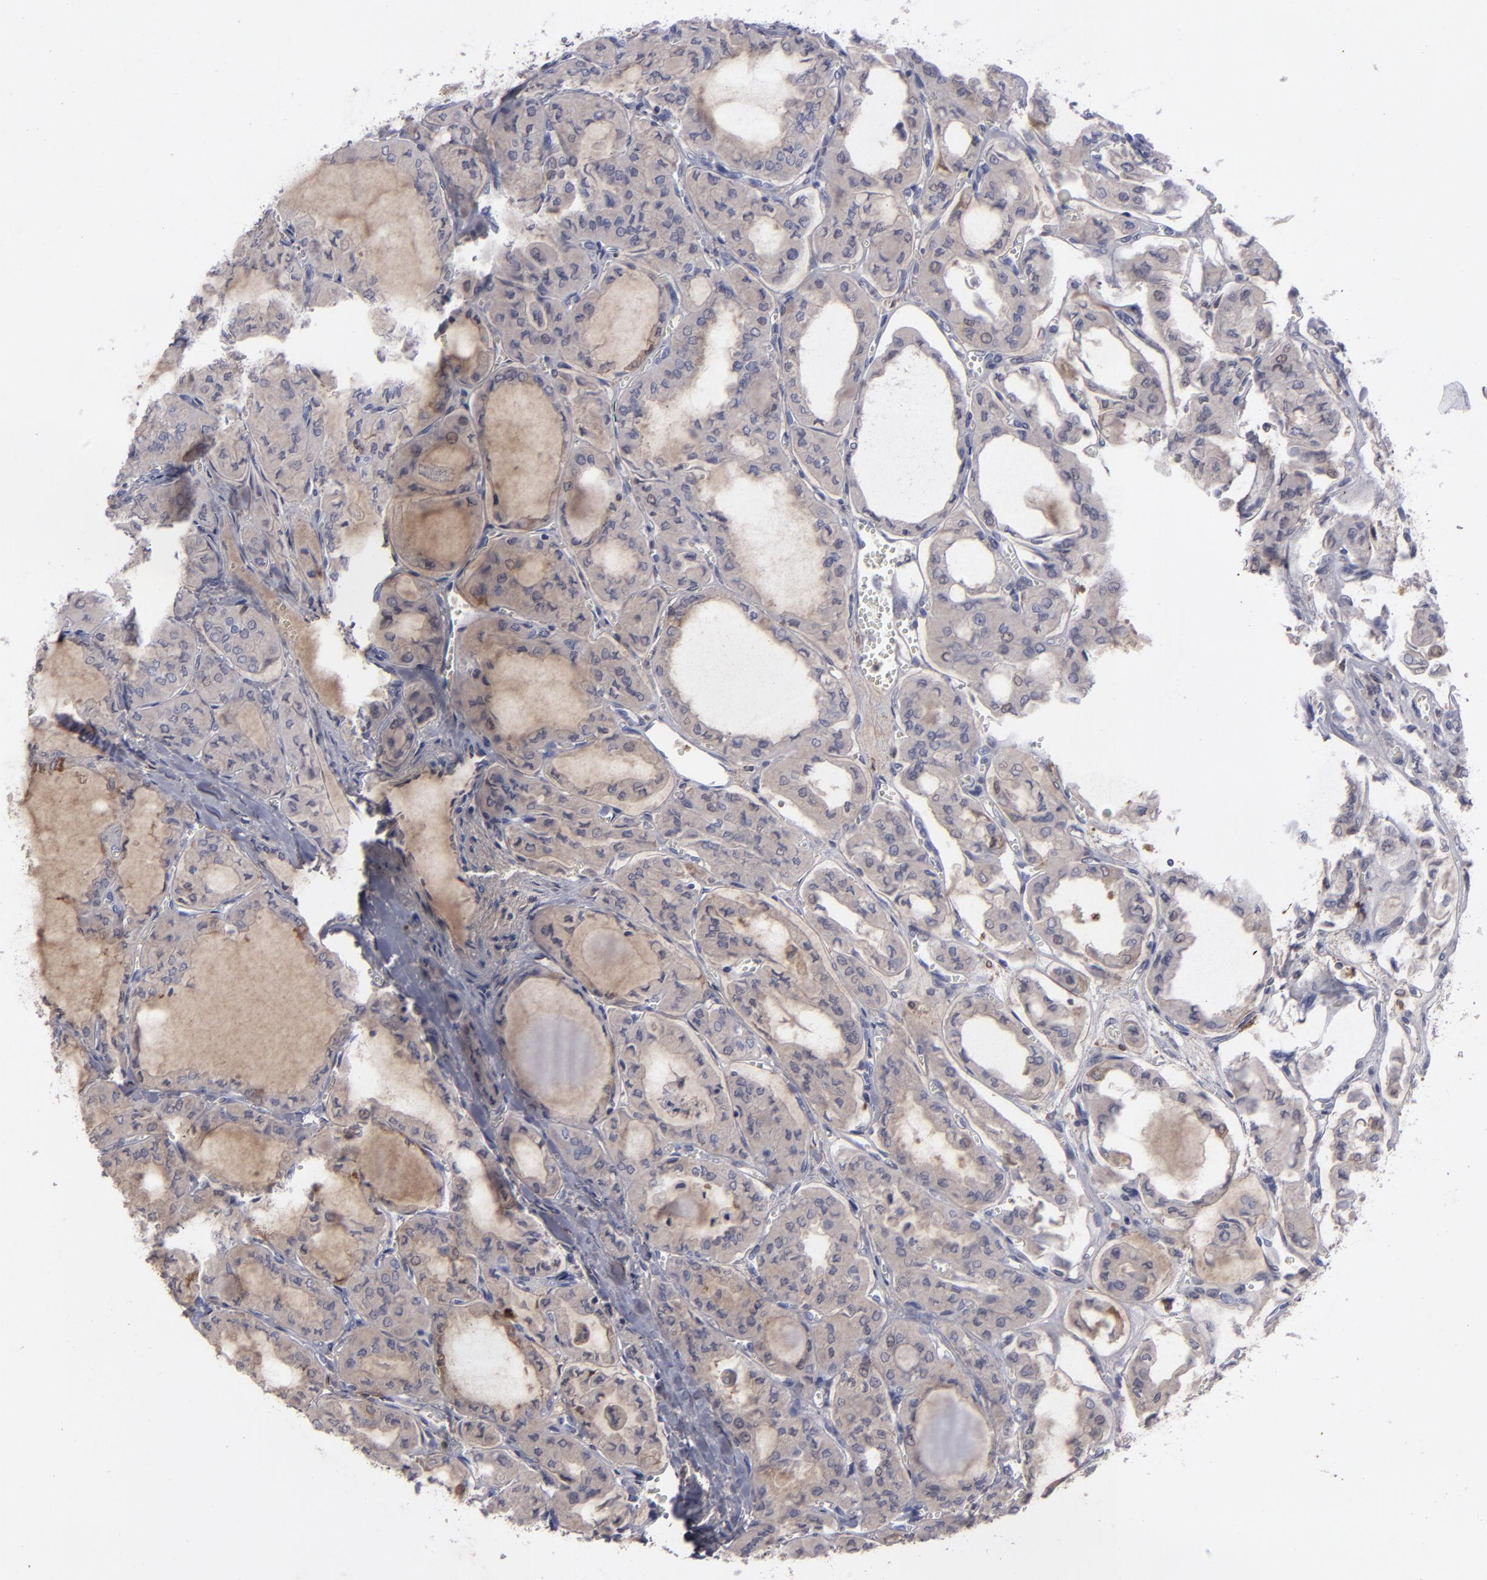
{"staining": {"intensity": "weak", "quantity": "25%-75%", "location": "cytoplasmic/membranous"}, "tissue": "thyroid cancer", "cell_type": "Tumor cells", "image_type": "cancer", "snomed": [{"axis": "morphology", "description": "Papillary adenocarcinoma, NOS"}, {"axis": "topography", "description": "Thyroid gland"}], "caption": "Immunohistochemical staining of thyroid cancer (papillary adenocarcinoma) shows low levels of weak cytoplasmic/membranous protein expression in approximately 25%-75% of tumor cells.", "gene": "SEMA3G", "patient": {"sex": "male", "age": 20}}